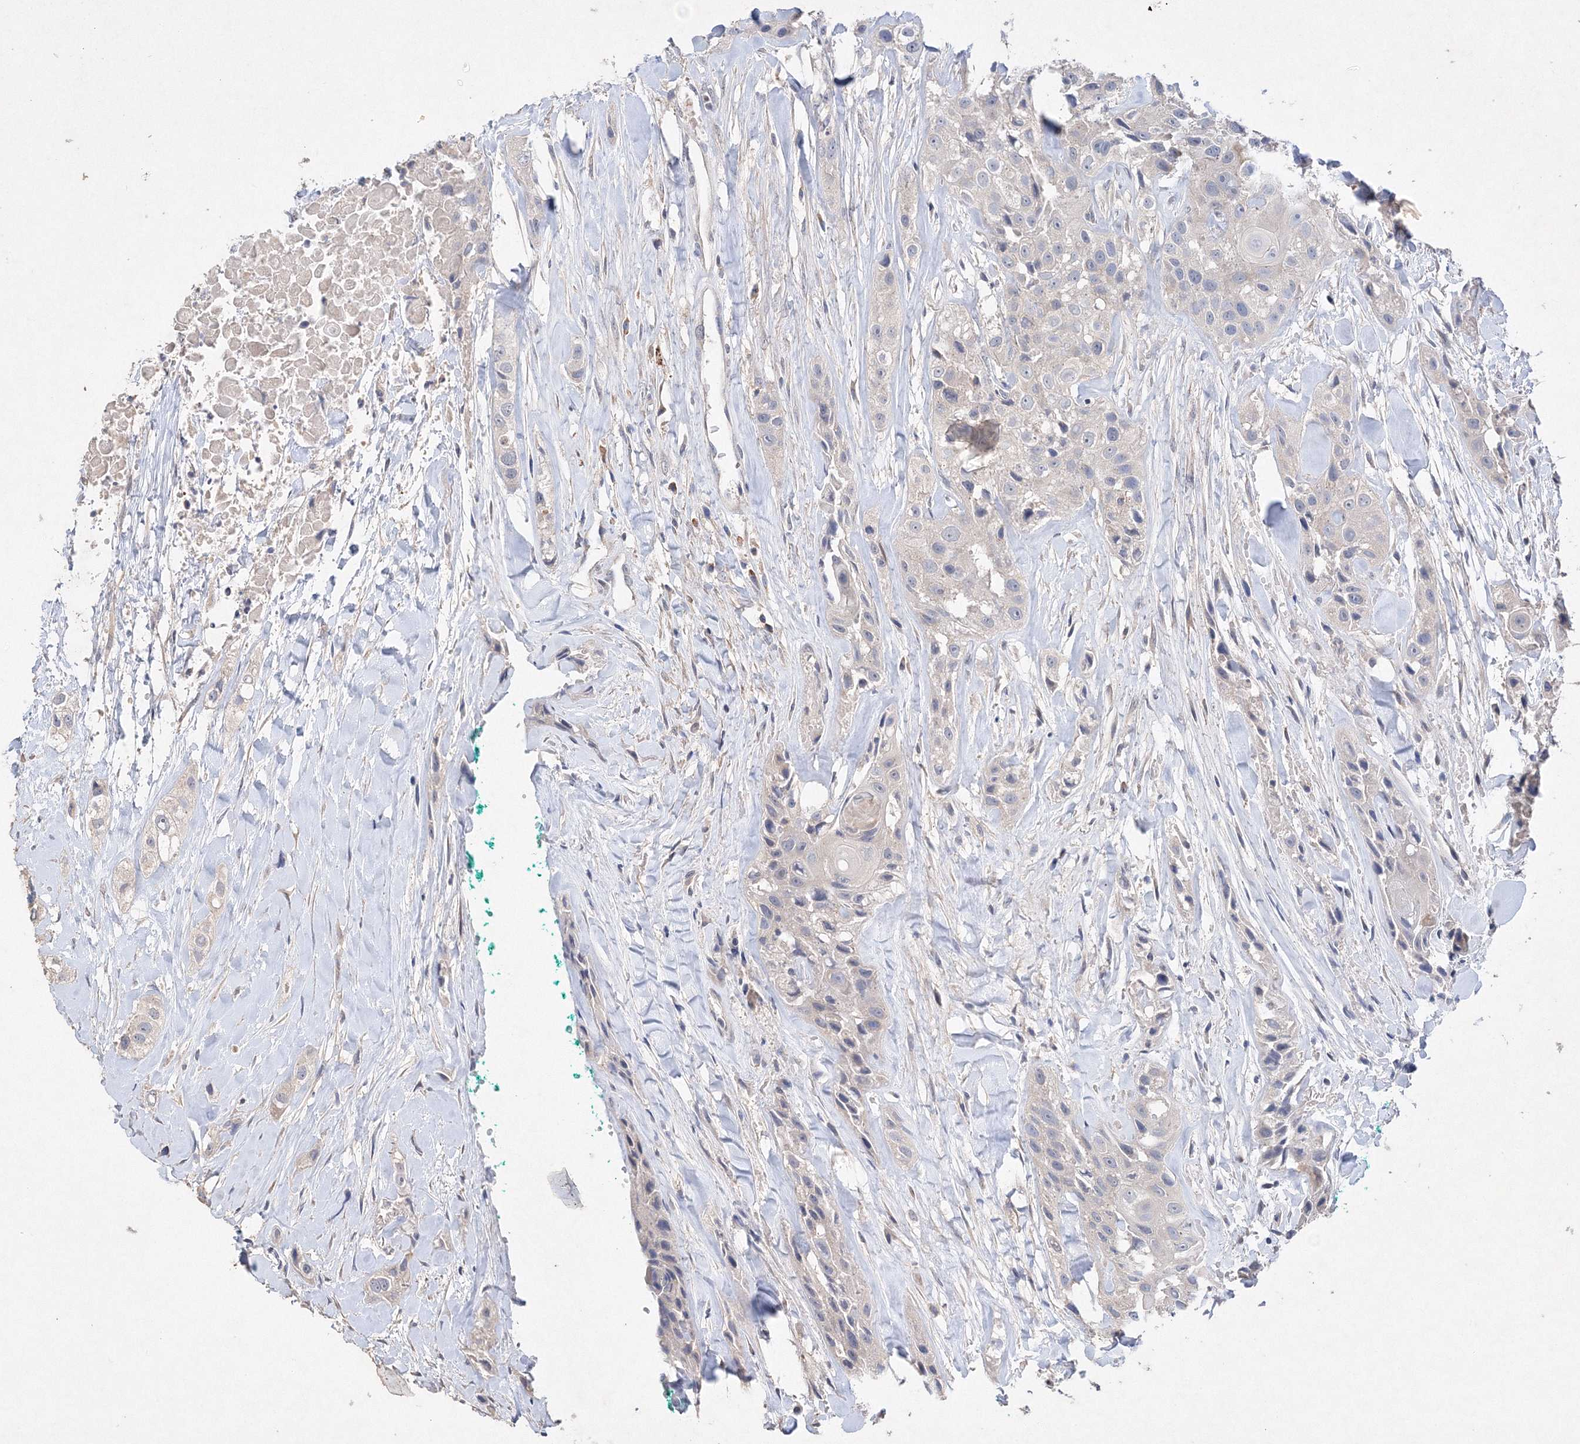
{"staining": {"intensity": "negative", "quantity": "none", "location": "none"}, "tissue": "head and neck cancer", "cell_type": "Tumor cells", "image_type": "cancer", "snomed": [{"axis": "morphology", "description": "Normal tissue, NOS"}, {"axis": "morphology", "description": "Squamous cell carcinoma, NOS"}, {"axis": "topography", "description": "Skeletal muscle"}, {"axis": "topography", "description": "Head-Neck"}], "caption": "Immunohistochemistry of human head and neck squamous cell carcinoma shows no expression in tumor cells.", "gene": "GLS", "patient": {"sex": "male", "age": 51}}